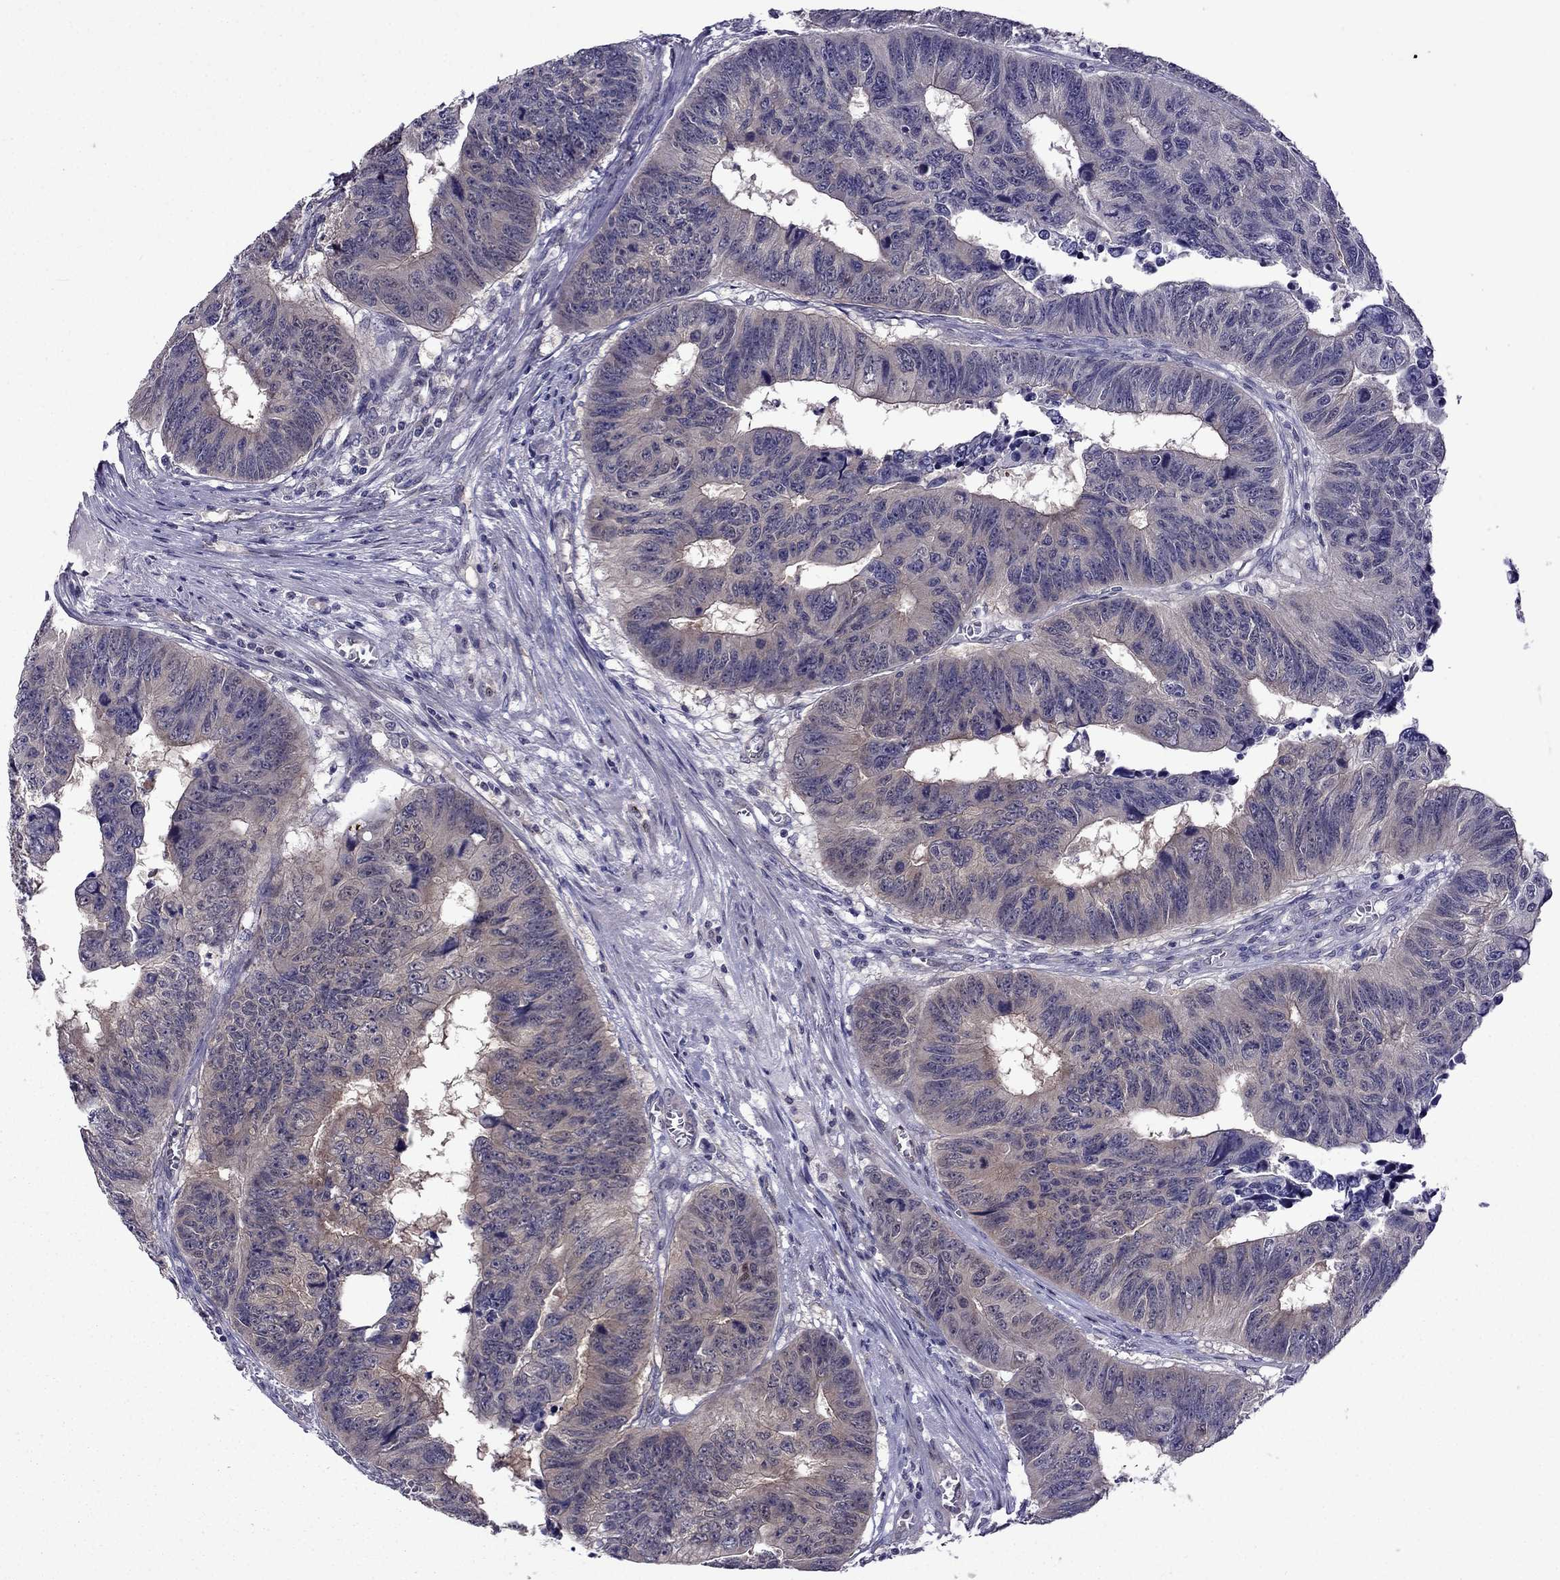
{"staining": {"intensity": "weak", "quantity": "<25%", "location": "cytoplasmic/membranous"}, "tissue": "colorectal cancer", "cell_type": "Tumor cells", "image_type": "cancer", "snomed": [{"axis": "morphology", "description": "Adenocarcinoma, NOS"}, {"axis": "topography", "description": "Rectum"}], "caption": "Human colorectal cancer stained for a protein using IHC demonstrates no staining in tumor cells.", "gene": "CDK5", "patient": {"sex": "female", "age": 85}}